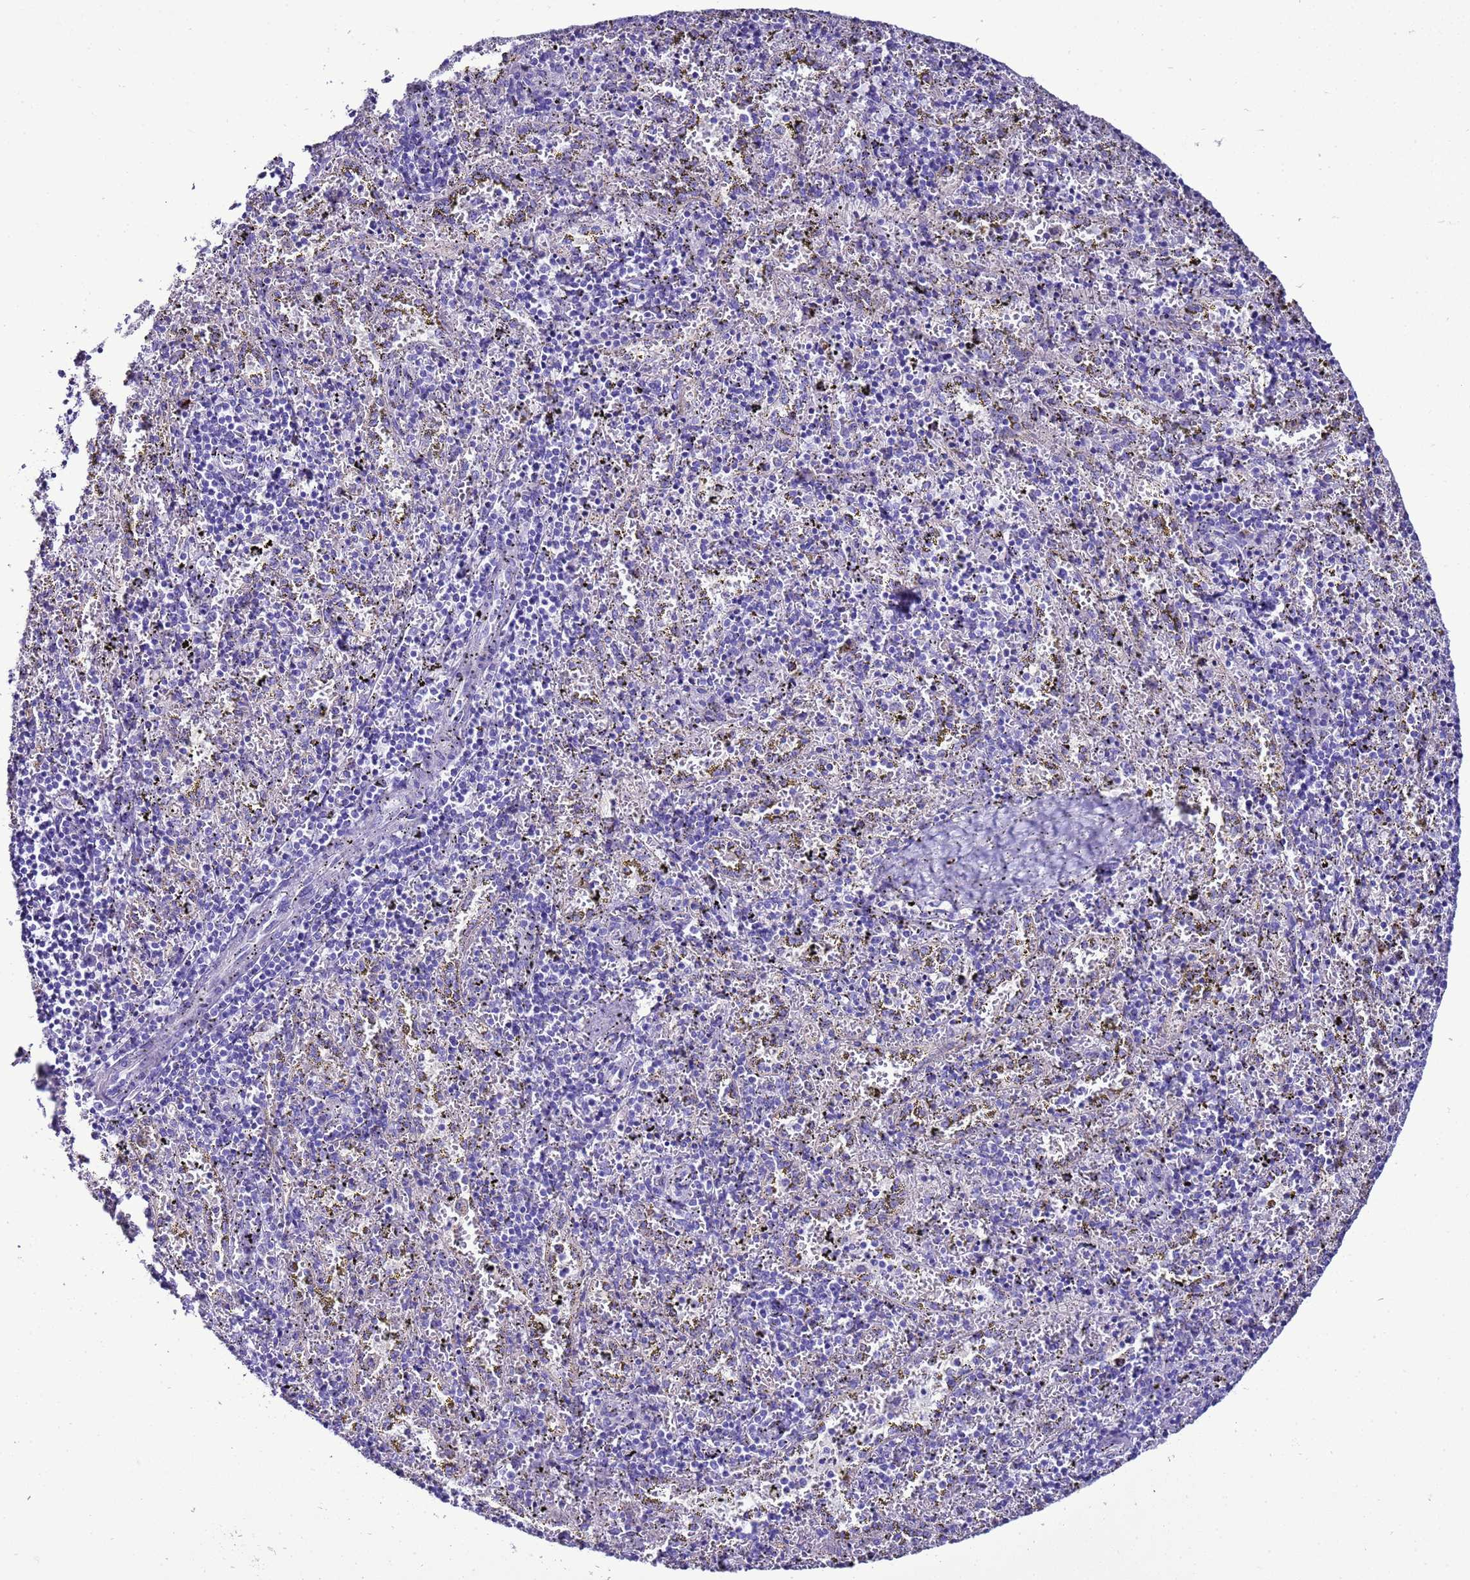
{"staining": {"intensity": "negative", "quantity": "none", "location": "none"}, "tissue": "spleen", "cell_type": "Cells in red pulp", "image_type": "normal", "snomed": [{"axis": "morphology", "description": "Normal tissue, NOS"}, {"axis": "topography", "description": "Spleen"}], "caption": "Immunohistochemistry (IHC) micrograph of normal spleen: spleen stained with DAB displays no significant protein positivity in cells in red pulp. Brightfield microscopy of immunohistochemistry stained with DAB (3,3'-diaminobenzidine) (brown) and hematoxylin (blue), captured at high magnification.", "gene": "BEST2", "patient": {"sex": "male", "age": 11}}